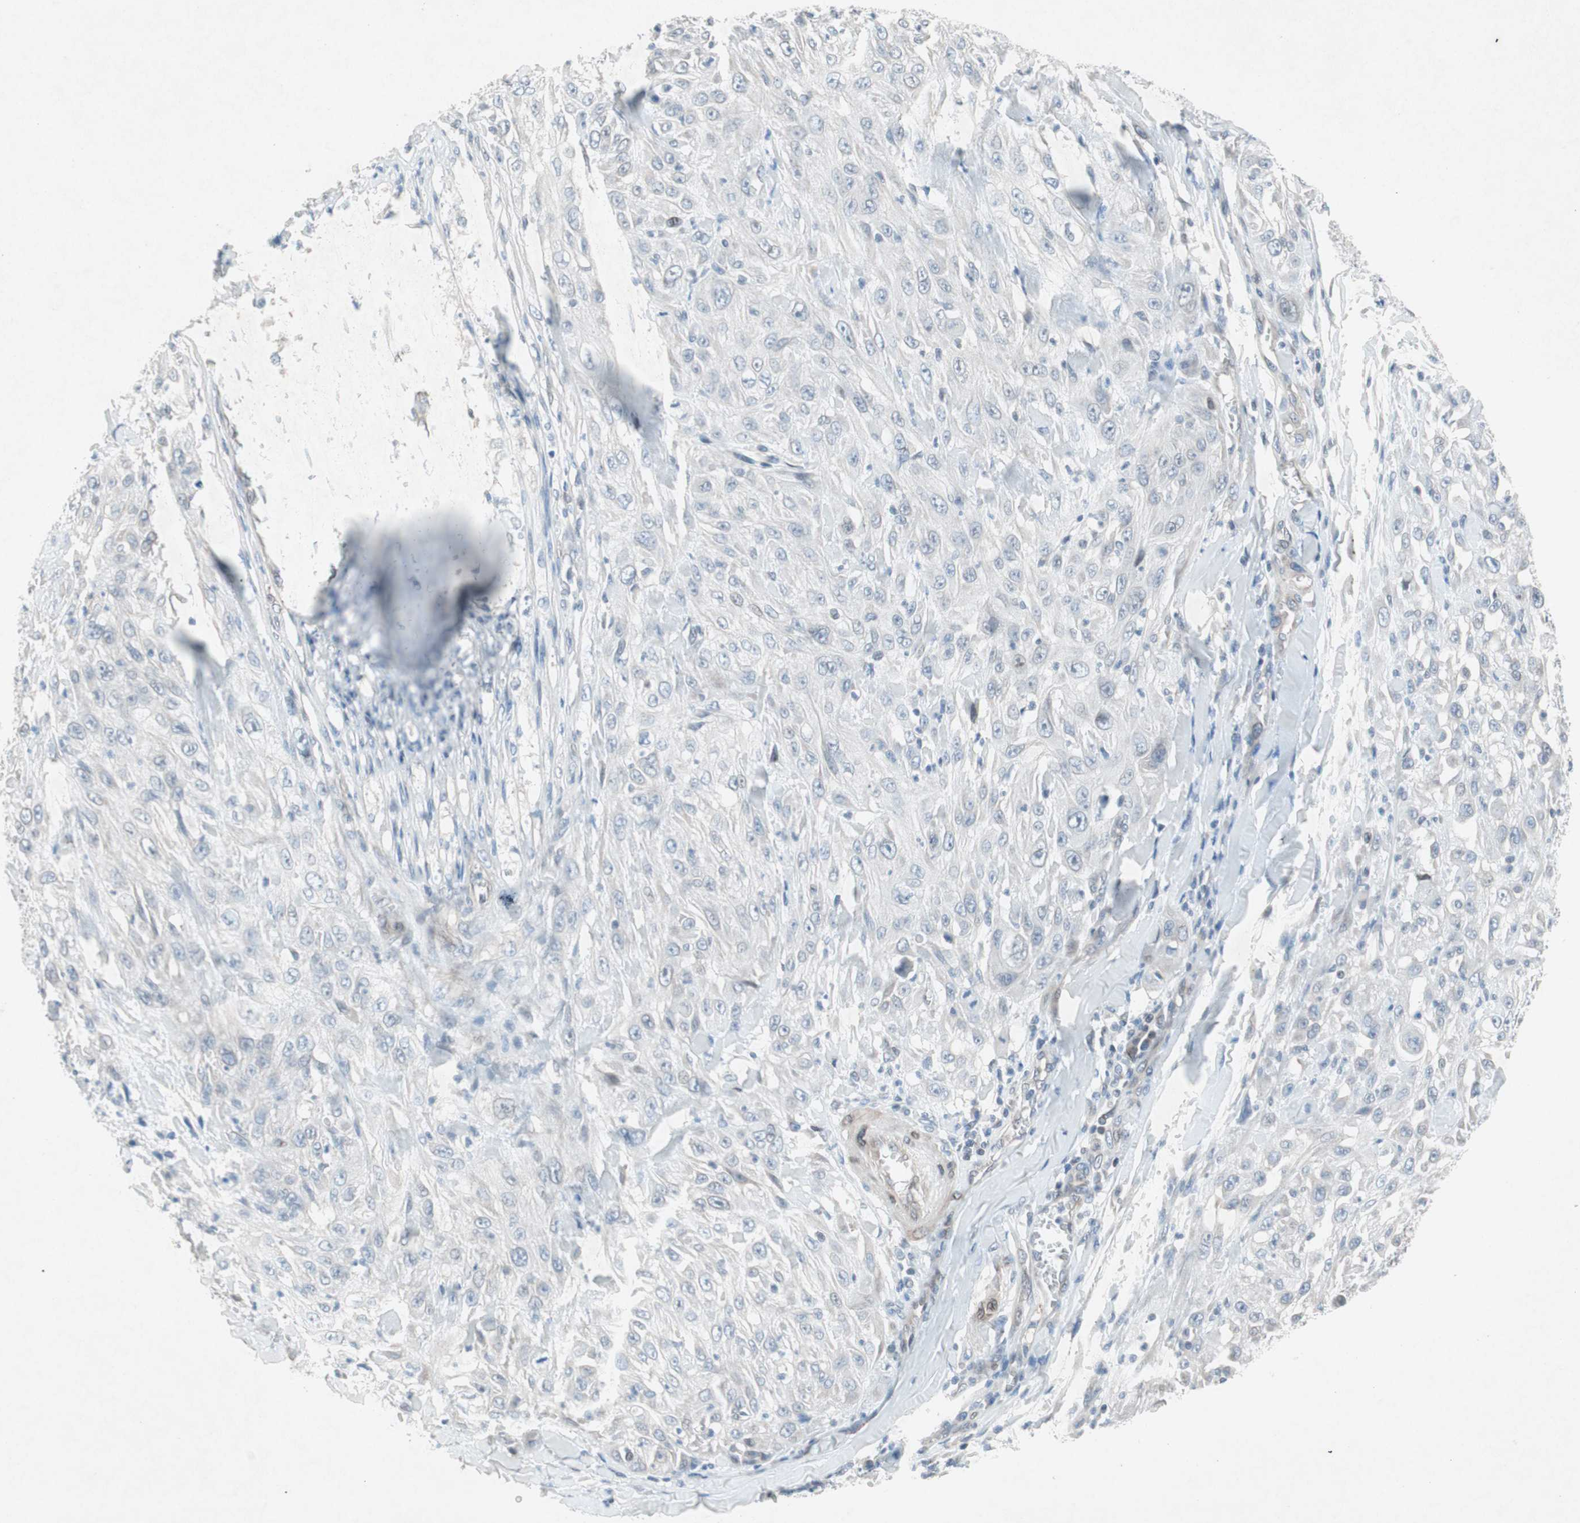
{"staining": {"intensity": "negative", "quantity": "none", "location": "none"}, "tissue": "skin cancer", "cell_type": "Tumor cells", "image_type": "cancer", "snomed": [{"axis": "morphology", "description": "Squamous cell carcinoma, NOS"}, {"axis": "morphology", "description": "Squamous cell carcinoma, metastatic, NOS"}, {"axis": "topography", "description": "Skin"}, {"axis": "topography", "description": "Lymph node"}], "caption": "DAB (3,3'-diaminobenzidine) immunohistochemical staining of skin cancer reveals no significant staining in tumor cells.", "gene": "ARNT2", "patient": {"sex": "male", "age": 75}}